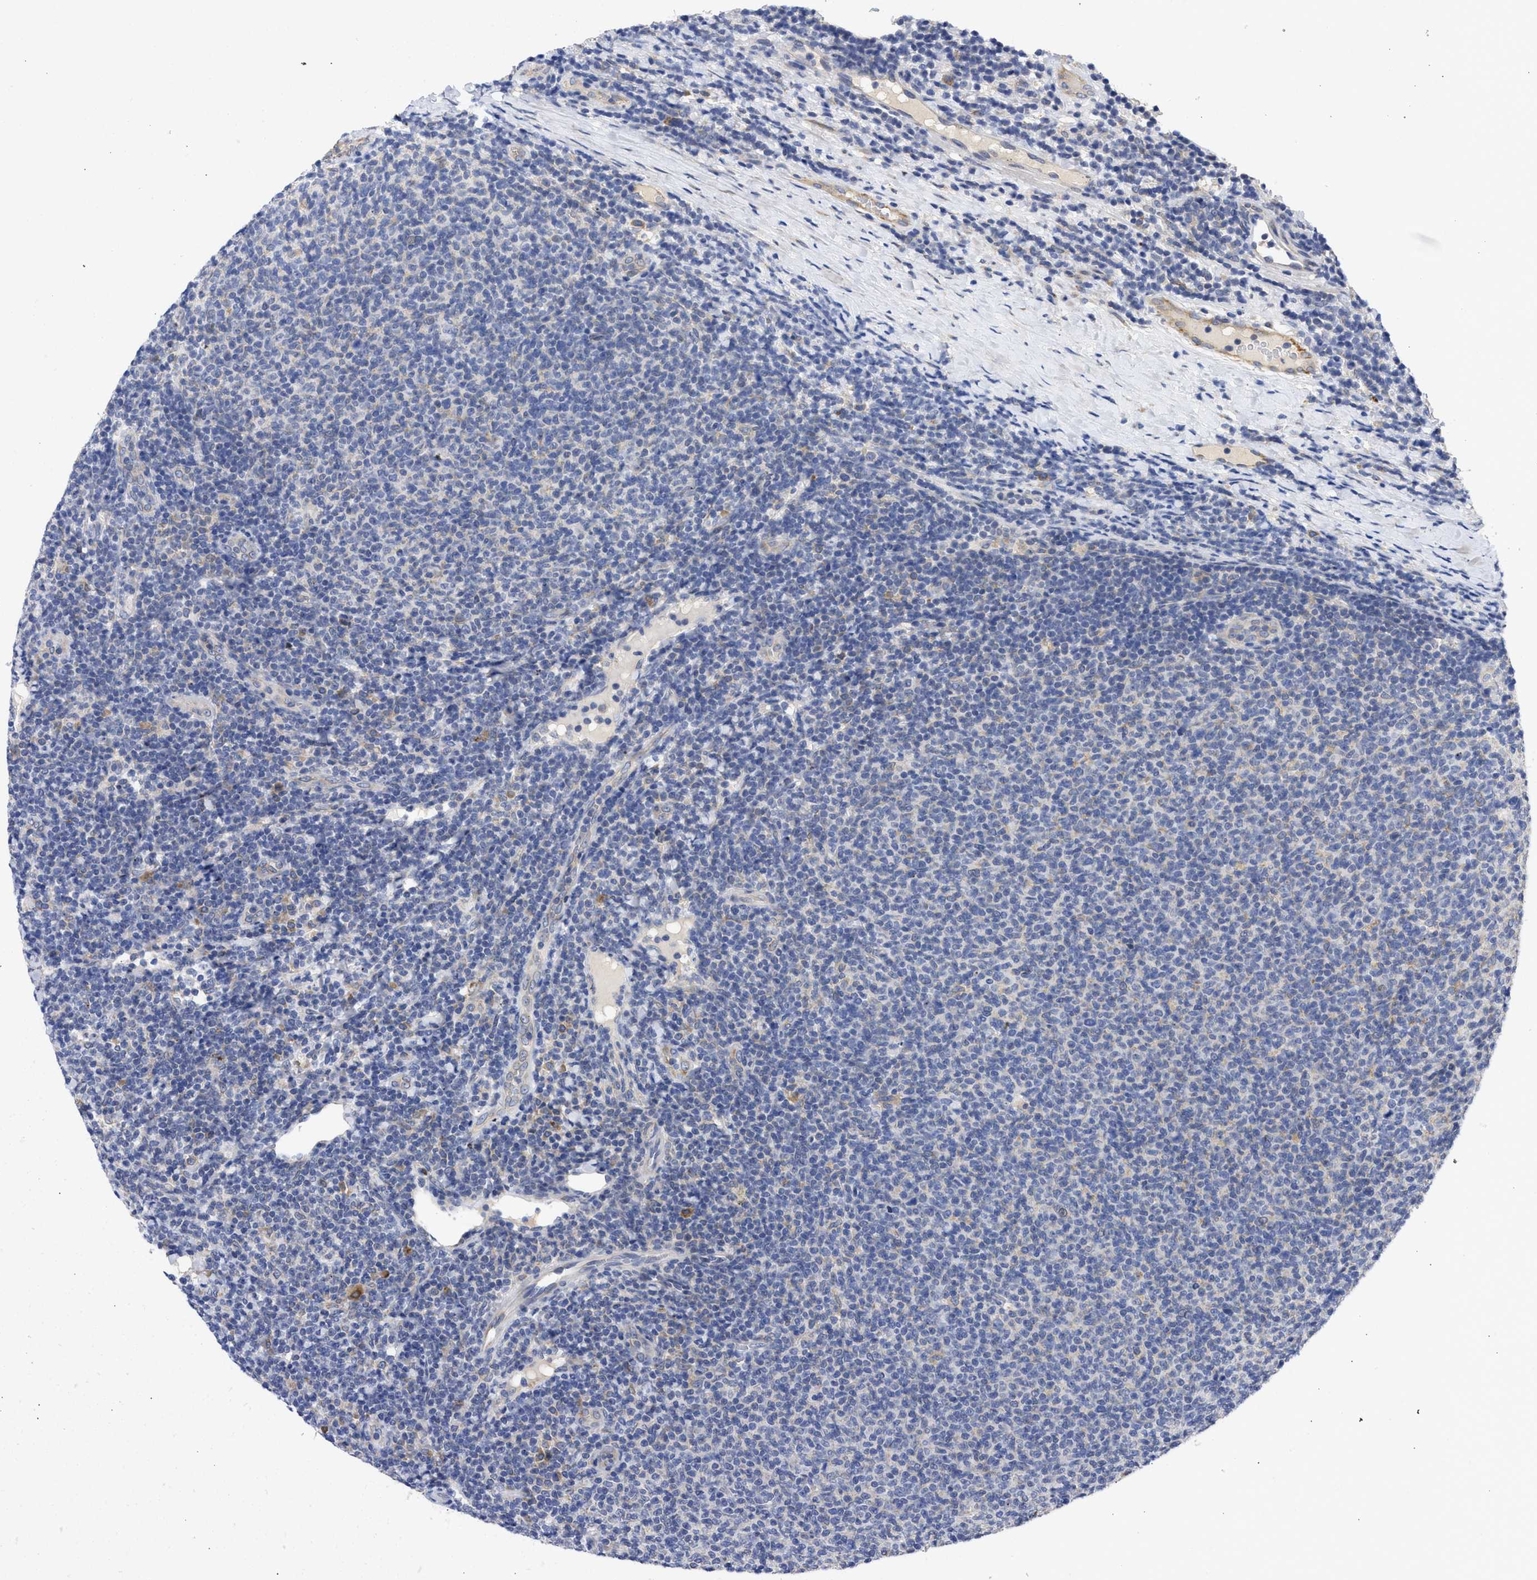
{"staining": {"intensity": "negative", "quantity": "none", "location": "none"}, "tissue": "lymphoma", "cell_type": "Tumor cells", "image_type": "cancer", "snomed": [{"axis": "morphology", "description": "Malignant lymphoma, non-Hodgkin's type, Low grade"}, {"axis": "topography", "description": "Lymph node"}], "caption": "The photomicrograph exhibits no staining of tumor cells in malignant lymphoma, non-Hodgkin's type (low-grade).", "gene": "TMED1", "patient": {"sex": "male", "age": 66}}